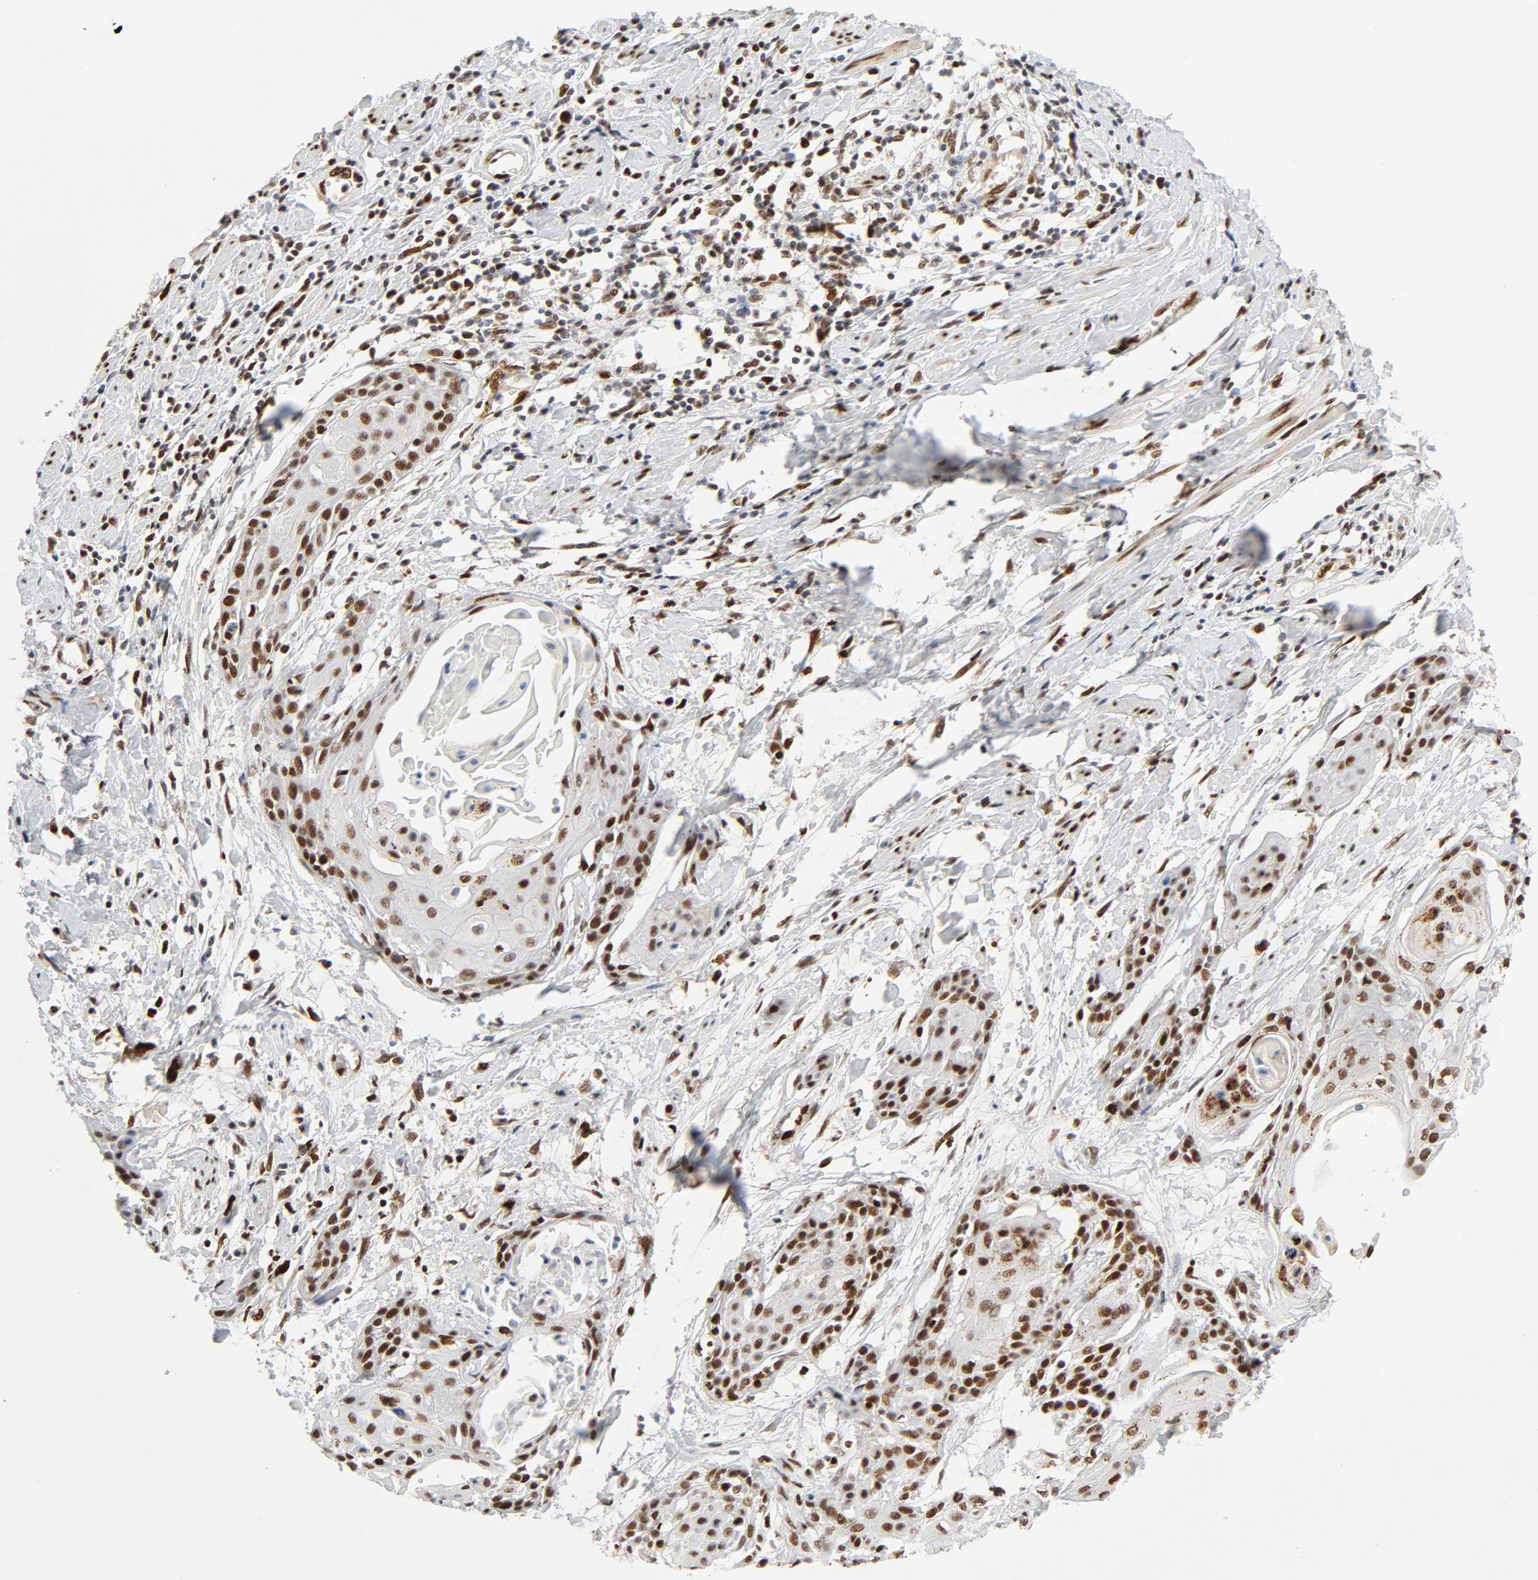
{"staining": {"intensity": "moderate", "quantity": ">75%", "location": "nuclear"}, "tissue": "cervical cancer", "cell_type": "Tumor cells", "image_type": "cancer", "snomed": [{"axis": "morphology", "description": "Squamous cell carcinoma, NOS"}, {"axis": "topography", "description": "Cervix"}], "caption": "Brown immunohistochemical staining in human cervical cancer shows moderate nuclear staining in about >75% of tumor cells. (DAB IHC, brown staining for protein, blue staining for nuclei).", "gene": "MEF2A", "patient": {"sex": "female", "age": 57}}